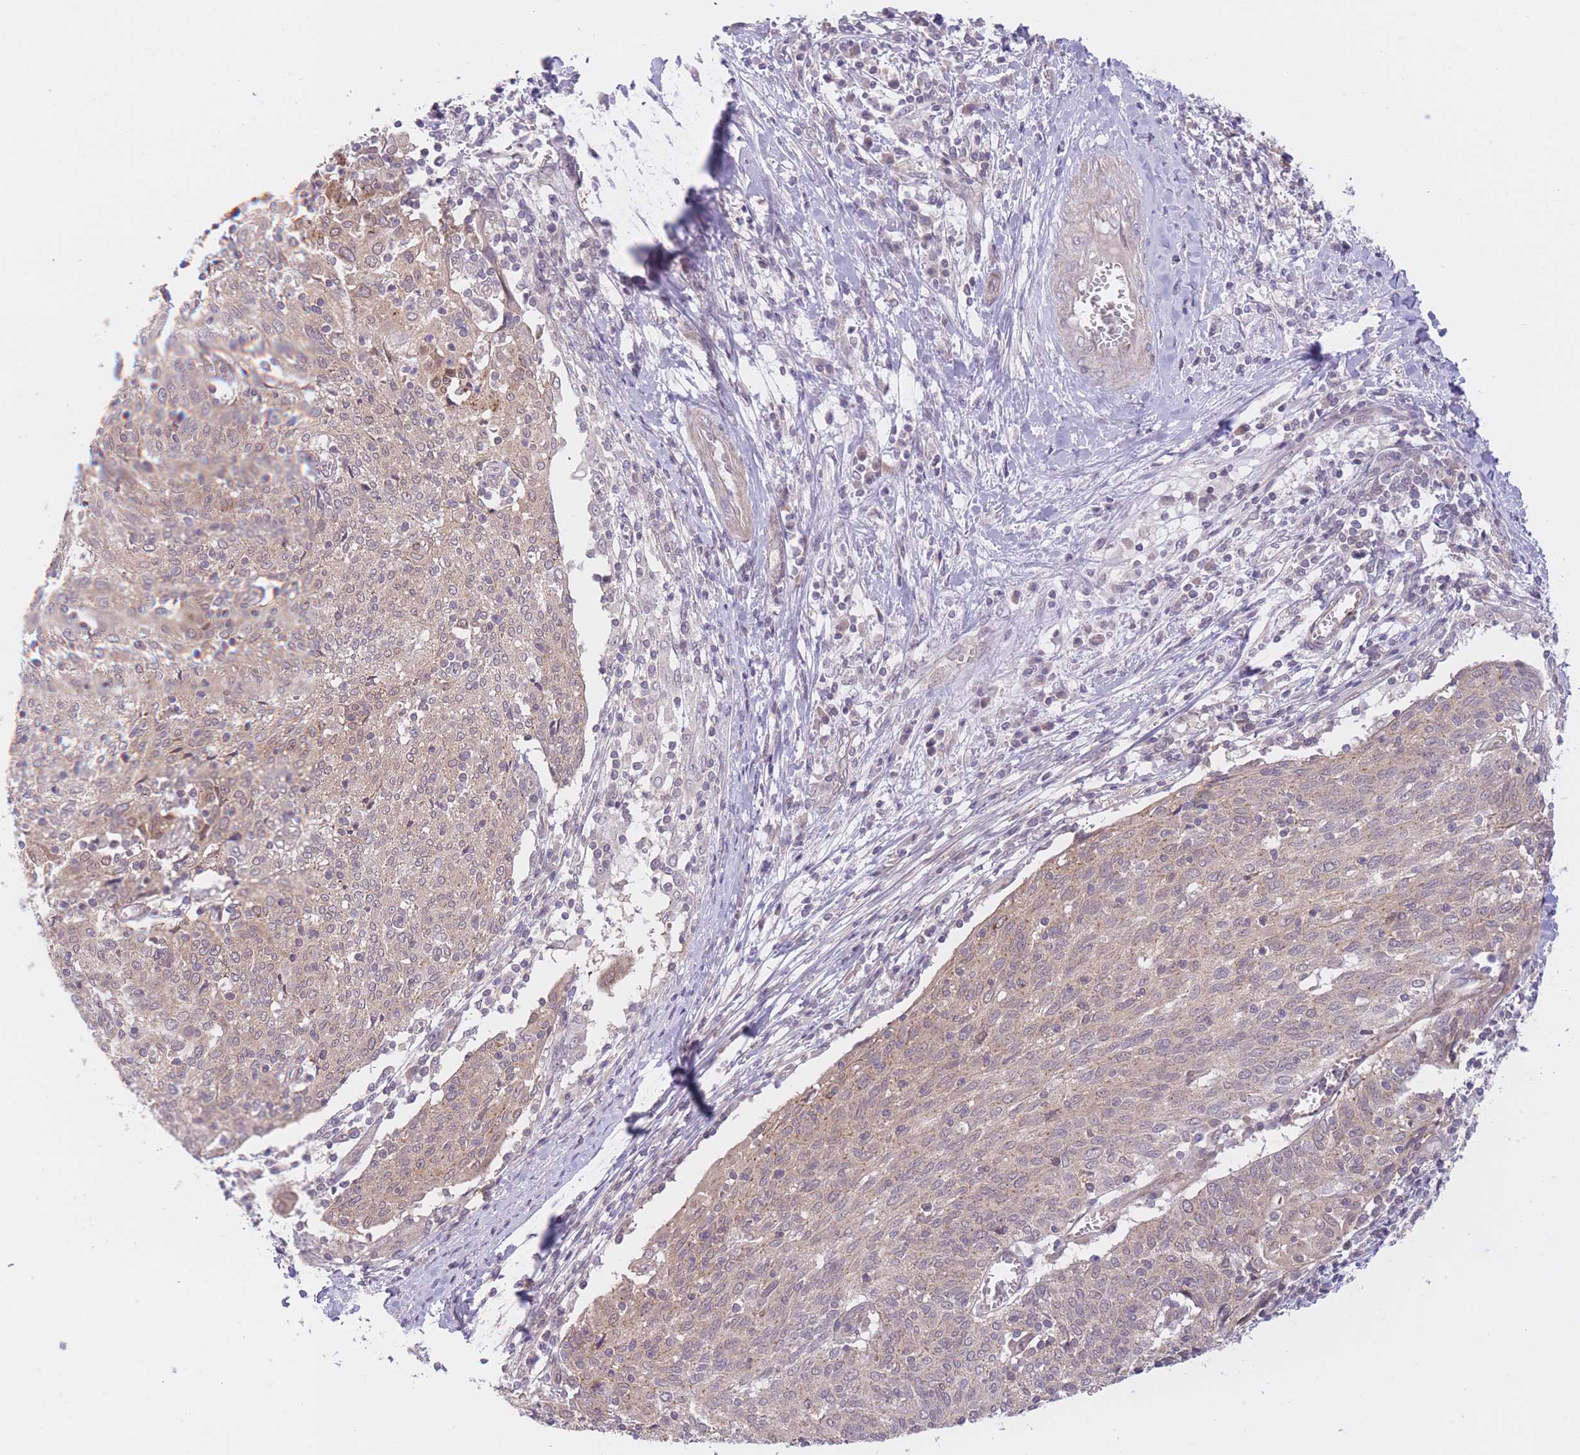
{"staining": {"intensity": "weak", "quantity": ">75%", "location": "cytoplasmic/membranous"}, "tissue": "cervical cancer", "cell_type": "Tumor cells", "image_type": "cancer", "snomed": [{"axis": "morphology", "description": "Squamous cell carcinoma, NOS"}, {"axis": "topography", "description": "Cervix"}], "caption": "Human cervical squamous cell carcinoma stained with a protein marker shows weak staining in tumor cells.", "gene": "FUT5", "patient": {"sex": "female", "age": 52}}